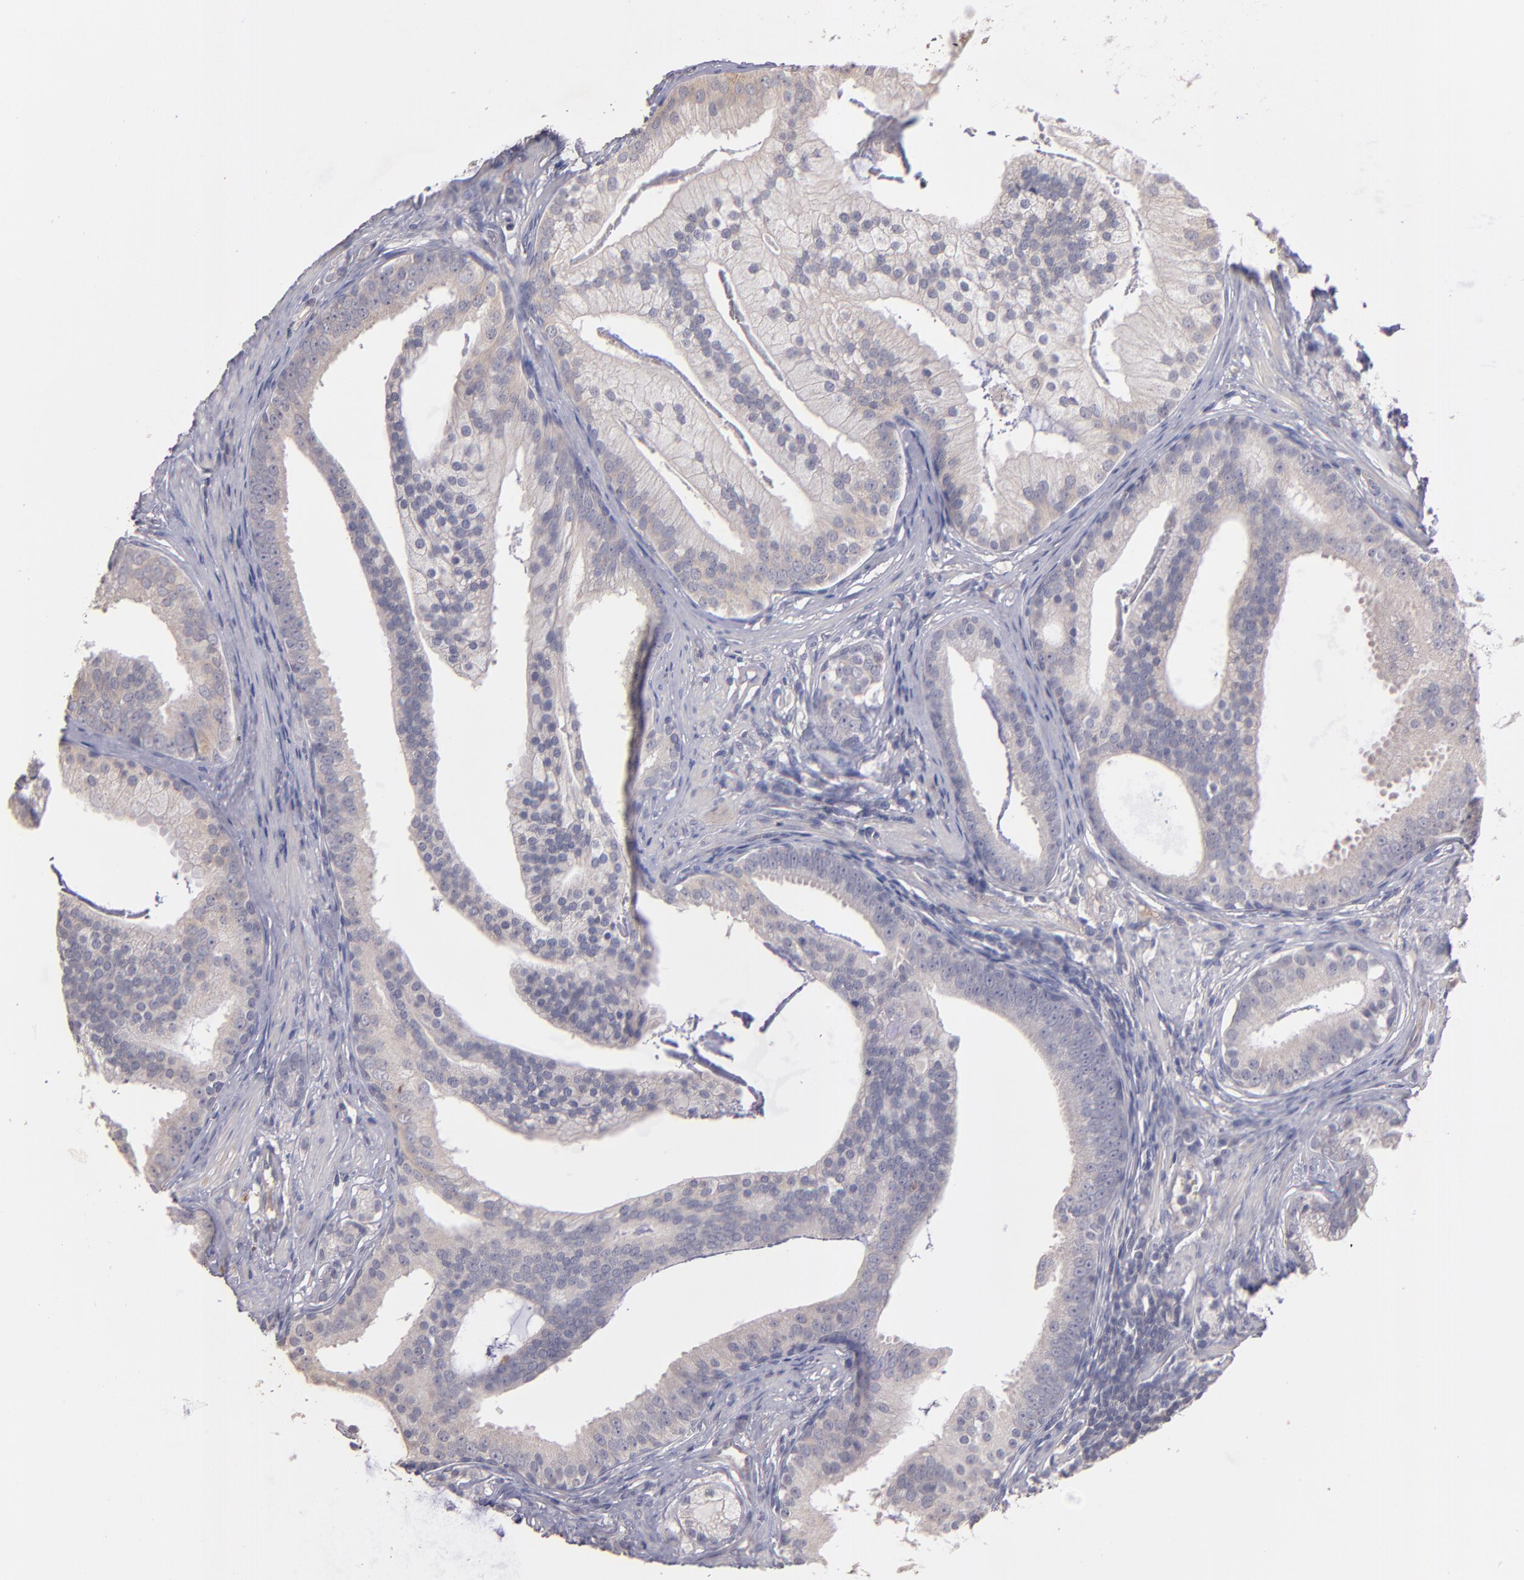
{"staining": {"intensity": "weak", "quantity": "<25%", "location": "cytoplasmic/membranous"}, "tissue": "prostate cancer", "cell_type": "Tumor cells", "image_type": "cancer", "snomed": [{"axis": "morphology", "description": "Adenocarcinoma, Low grade"}, {"axis": "topography", "description": "Prostate"}], "caption": "Tumor cells are negative for brown protein staining in adenocarcinoma (low-grade) (prostate).", "gene": "GNAZ", "patient": {"sex": "male", "age": 58}}